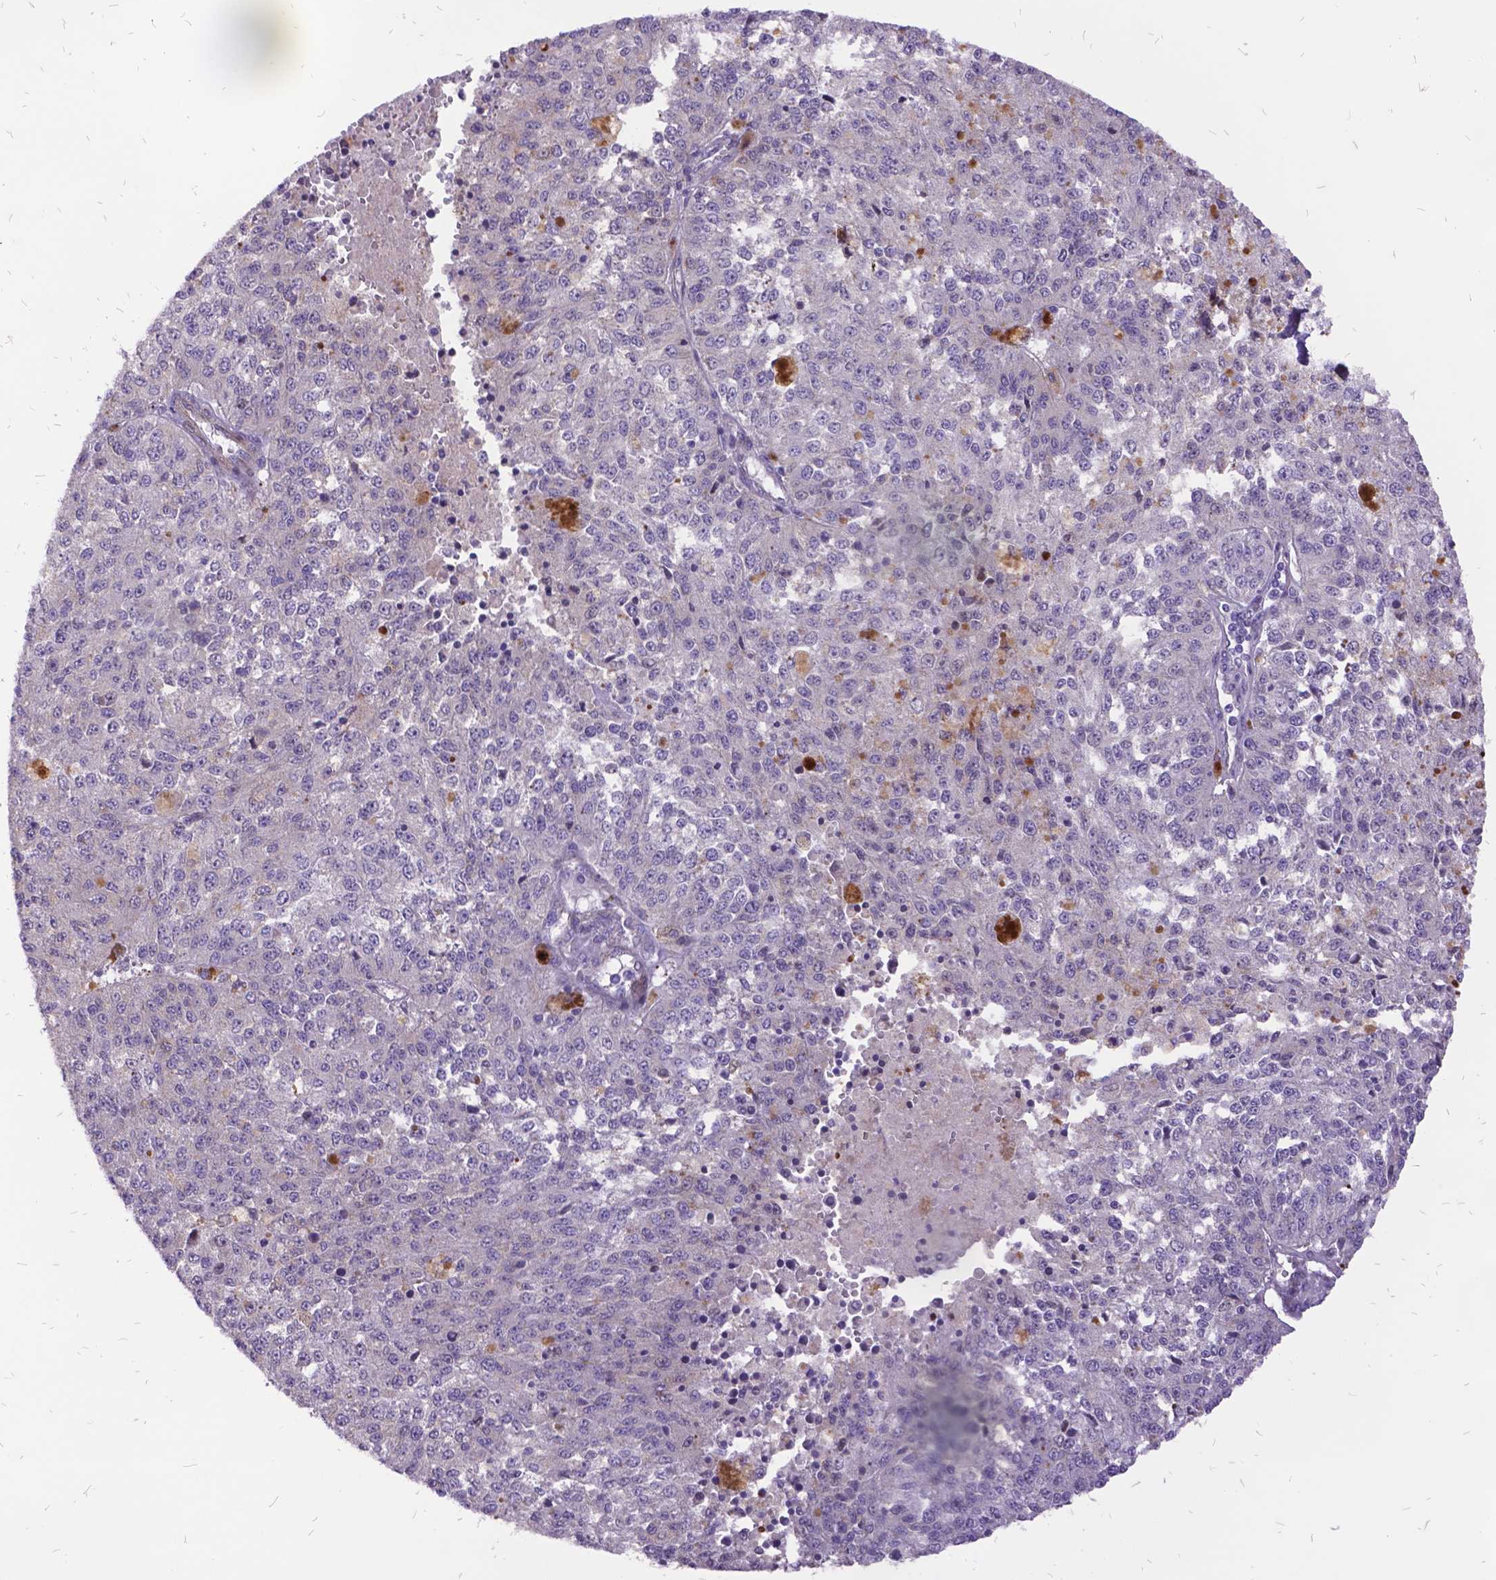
{"staining": {"intensity": "negative", "quantity": "none", "location": "none"}, "tissue": "melanoma", "cell_type": "Tumor cells", "image_type": "cancer", "snomed": [{"axis": "morphology", "description": "Malignant melanoma, Metastatic site"}, {"axis": "topography", "description": "Lymph node"}], "caption": "The photomicrograph reveals no significant expression in tumor cells of melanoma. (DAB IHC visualized using brightfield microscopy, high magnification).", "gene": "GRB7", "patient": {"sex": "female", "age": 64}}